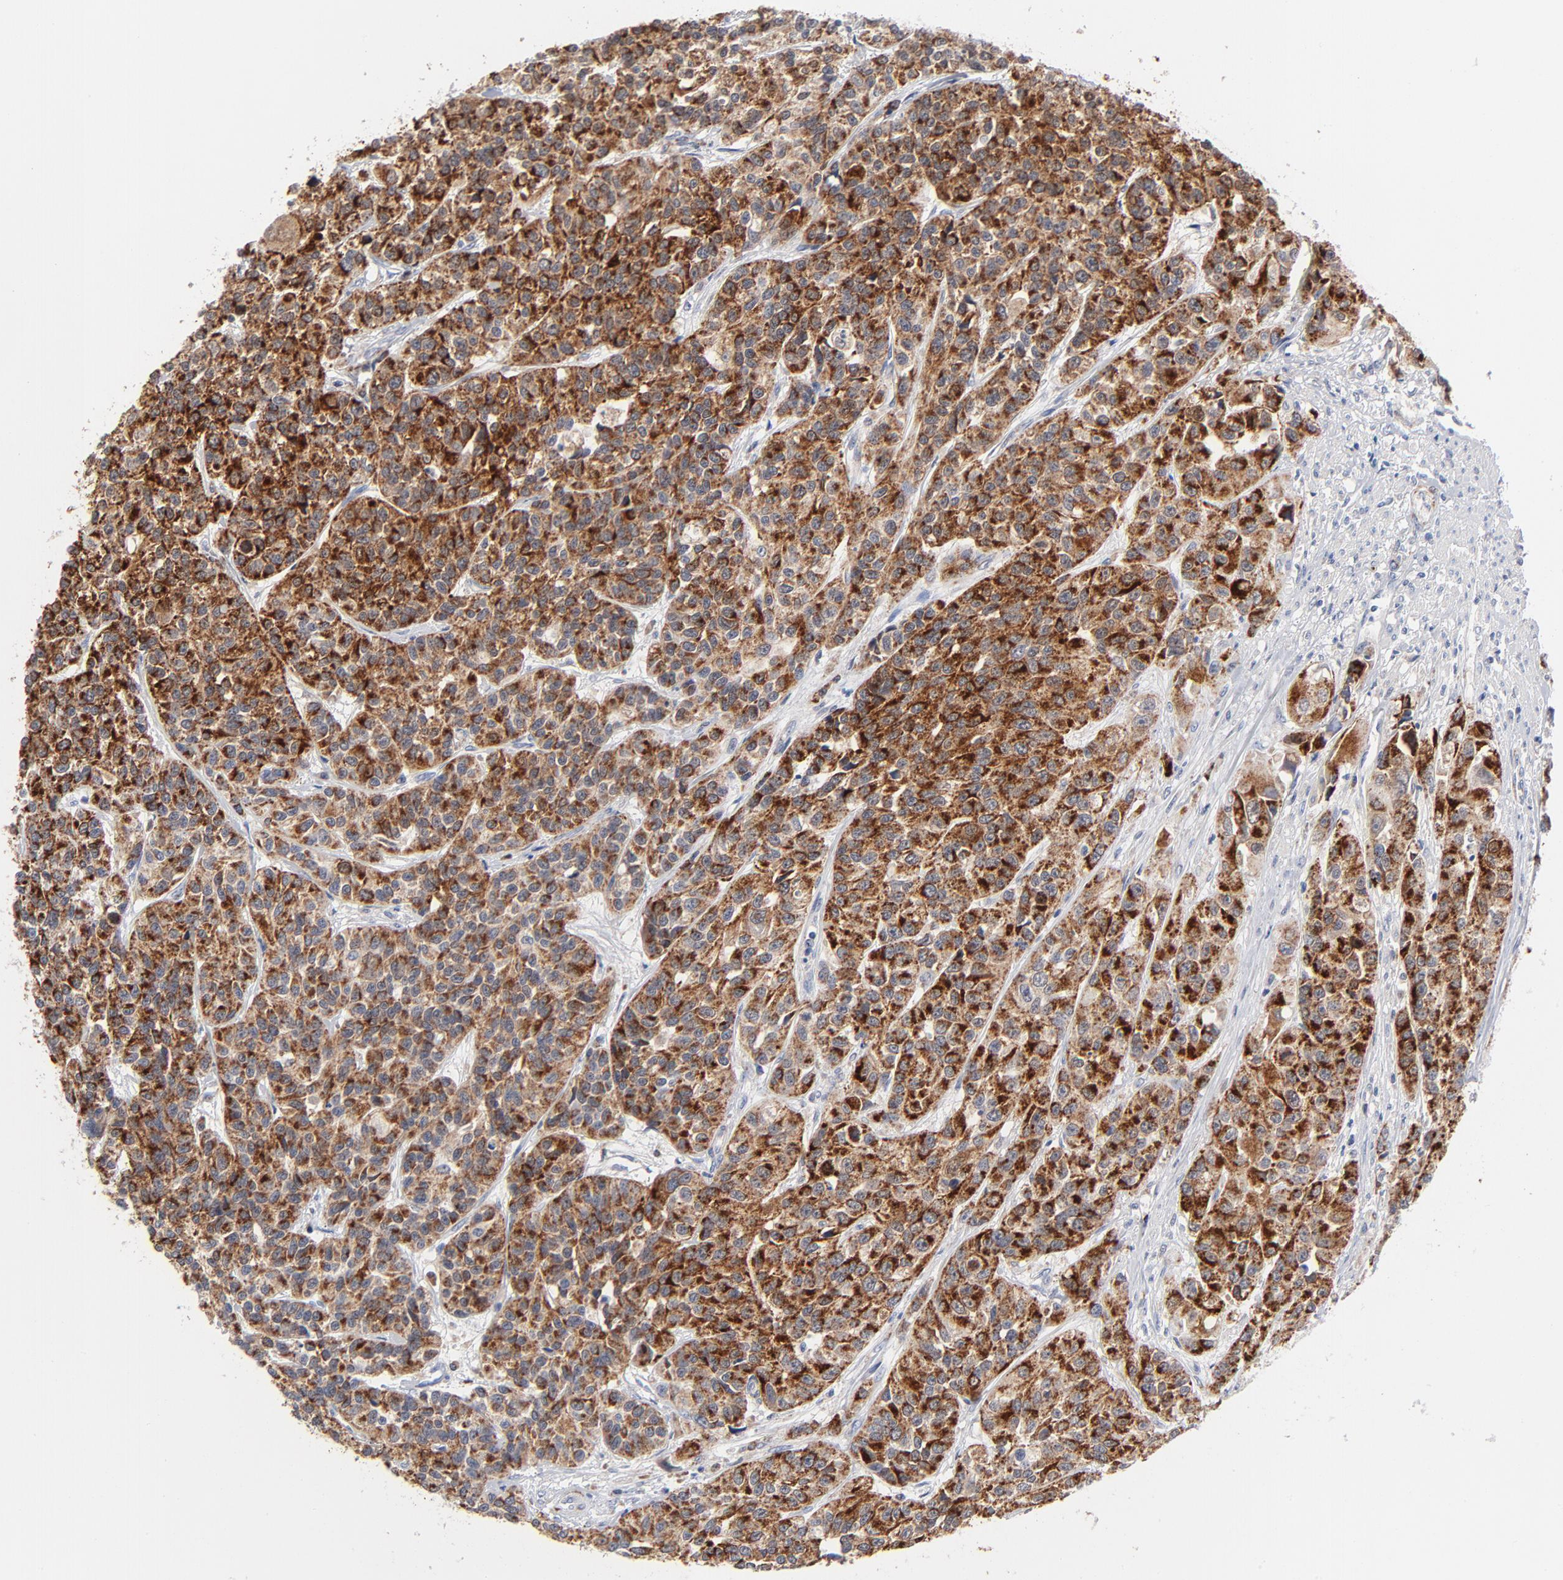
{"staining": {"intensity": "strong", "quantity": ">75%", "location": "cytoplasmic/membranous"}, "tissue": "urothelial cancer", "cell_type": "Tumor cells", "image_type": "cancer", "snomed": [{"axis": "morphology", "description": "Urothelial carcinoma, High grade"}, {"axis": "topography", "description": "Urinary bladder"}], "caption": "Protein expression analysis of urothelial cancer reveals strong cytoplasmic/membranous expression in about >75% of tumor cells.", "gene": "CHCHD10", "patient": {"sex": "female", "age": 81}}